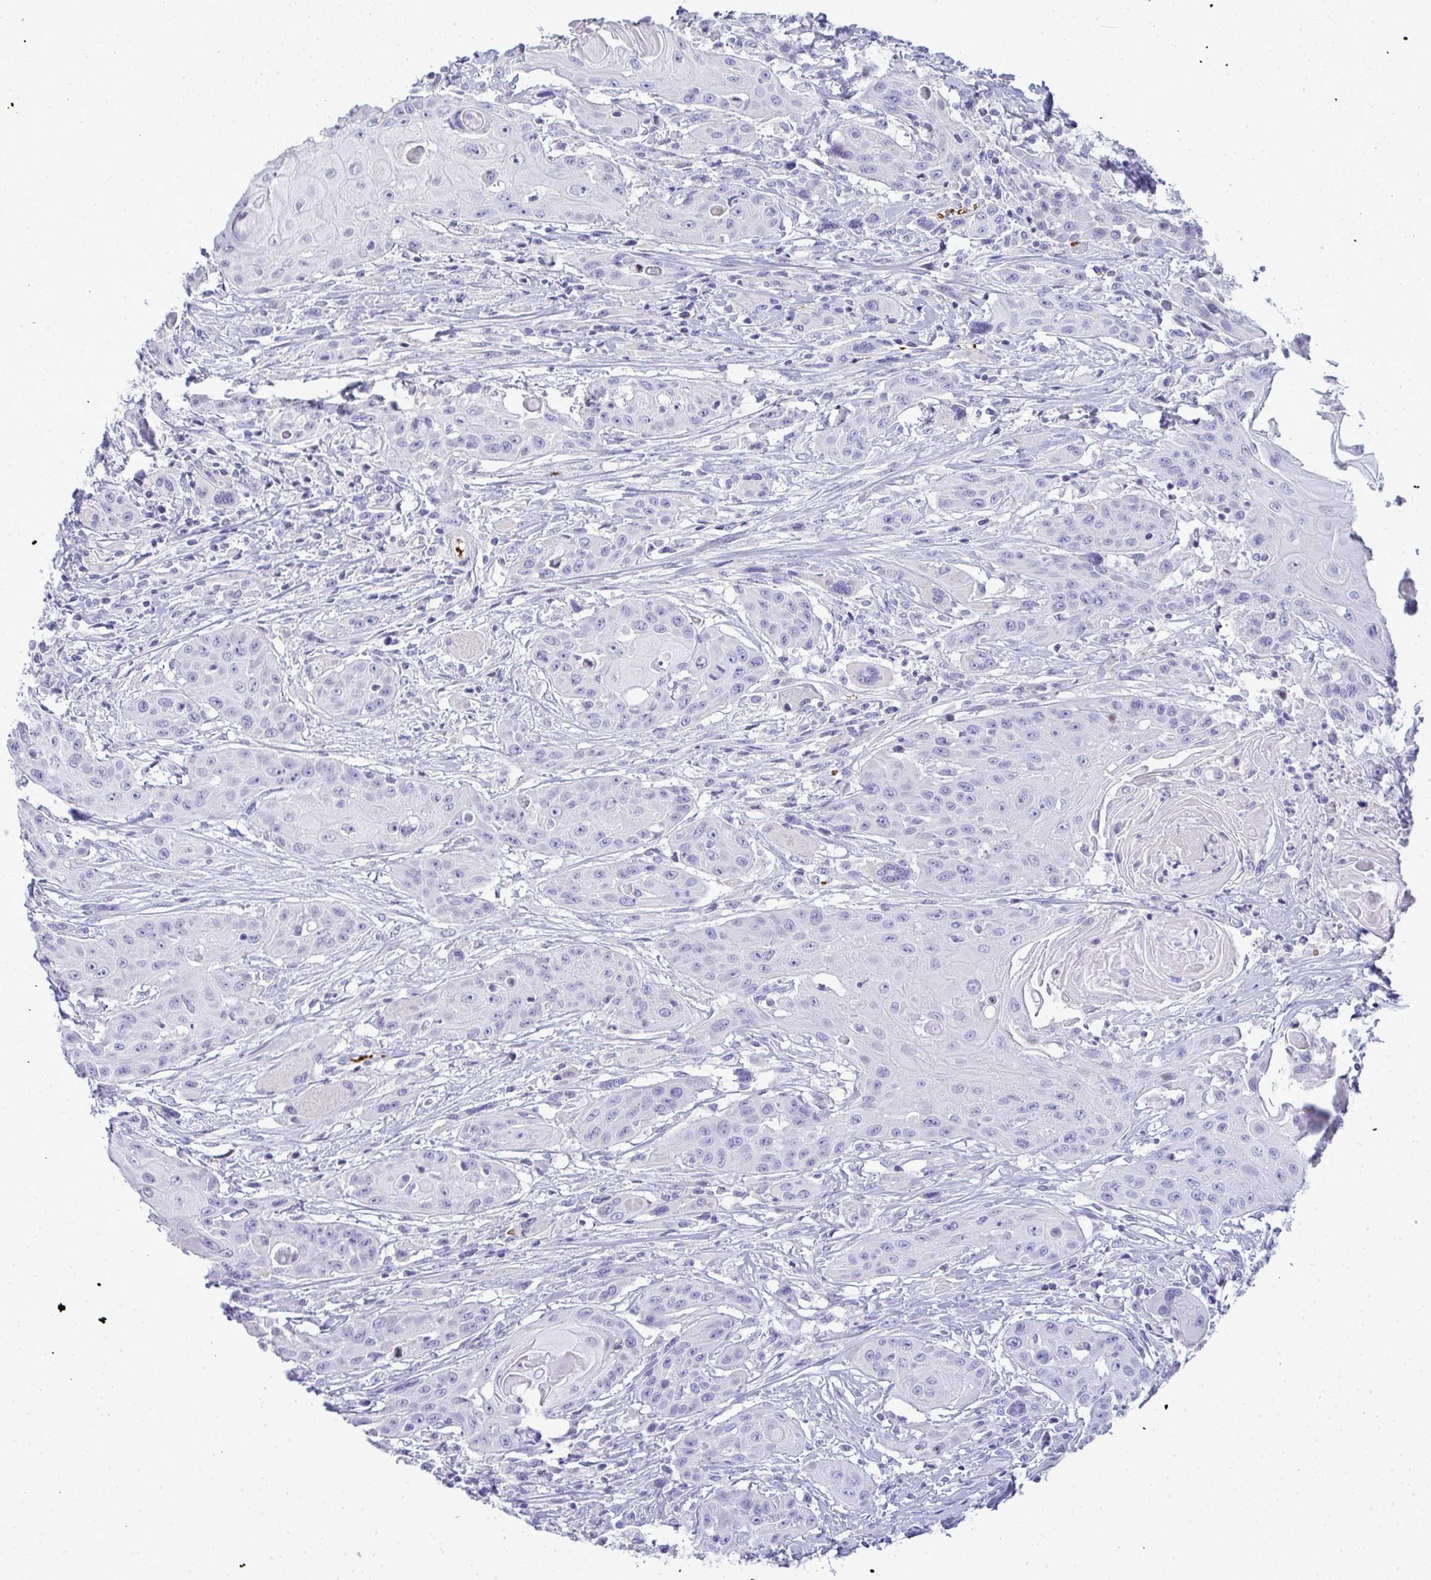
{"staining": {"intensity": "negative", "quantity": "none", "location": "none"}, "tissue": "head and neck cancer", "cell_type": "Tumor cells", "image_type": "cancer", "snomed": [{"axis": "morphology", "description": "Squamous cell carcinoma, NOS"}, {"axis": "topography", "description": "Oral tissue"}, {"axis": "topography", "description": "Head-Neck"}, {"axis": "topography", "description": "Neck, NOS"}], "caption": "Immunohistochemistry of head and neck cancer reveals no expression in tumor cells.", "gene": "ZNF182", "patient": {"sex": "female", "age": 55}}